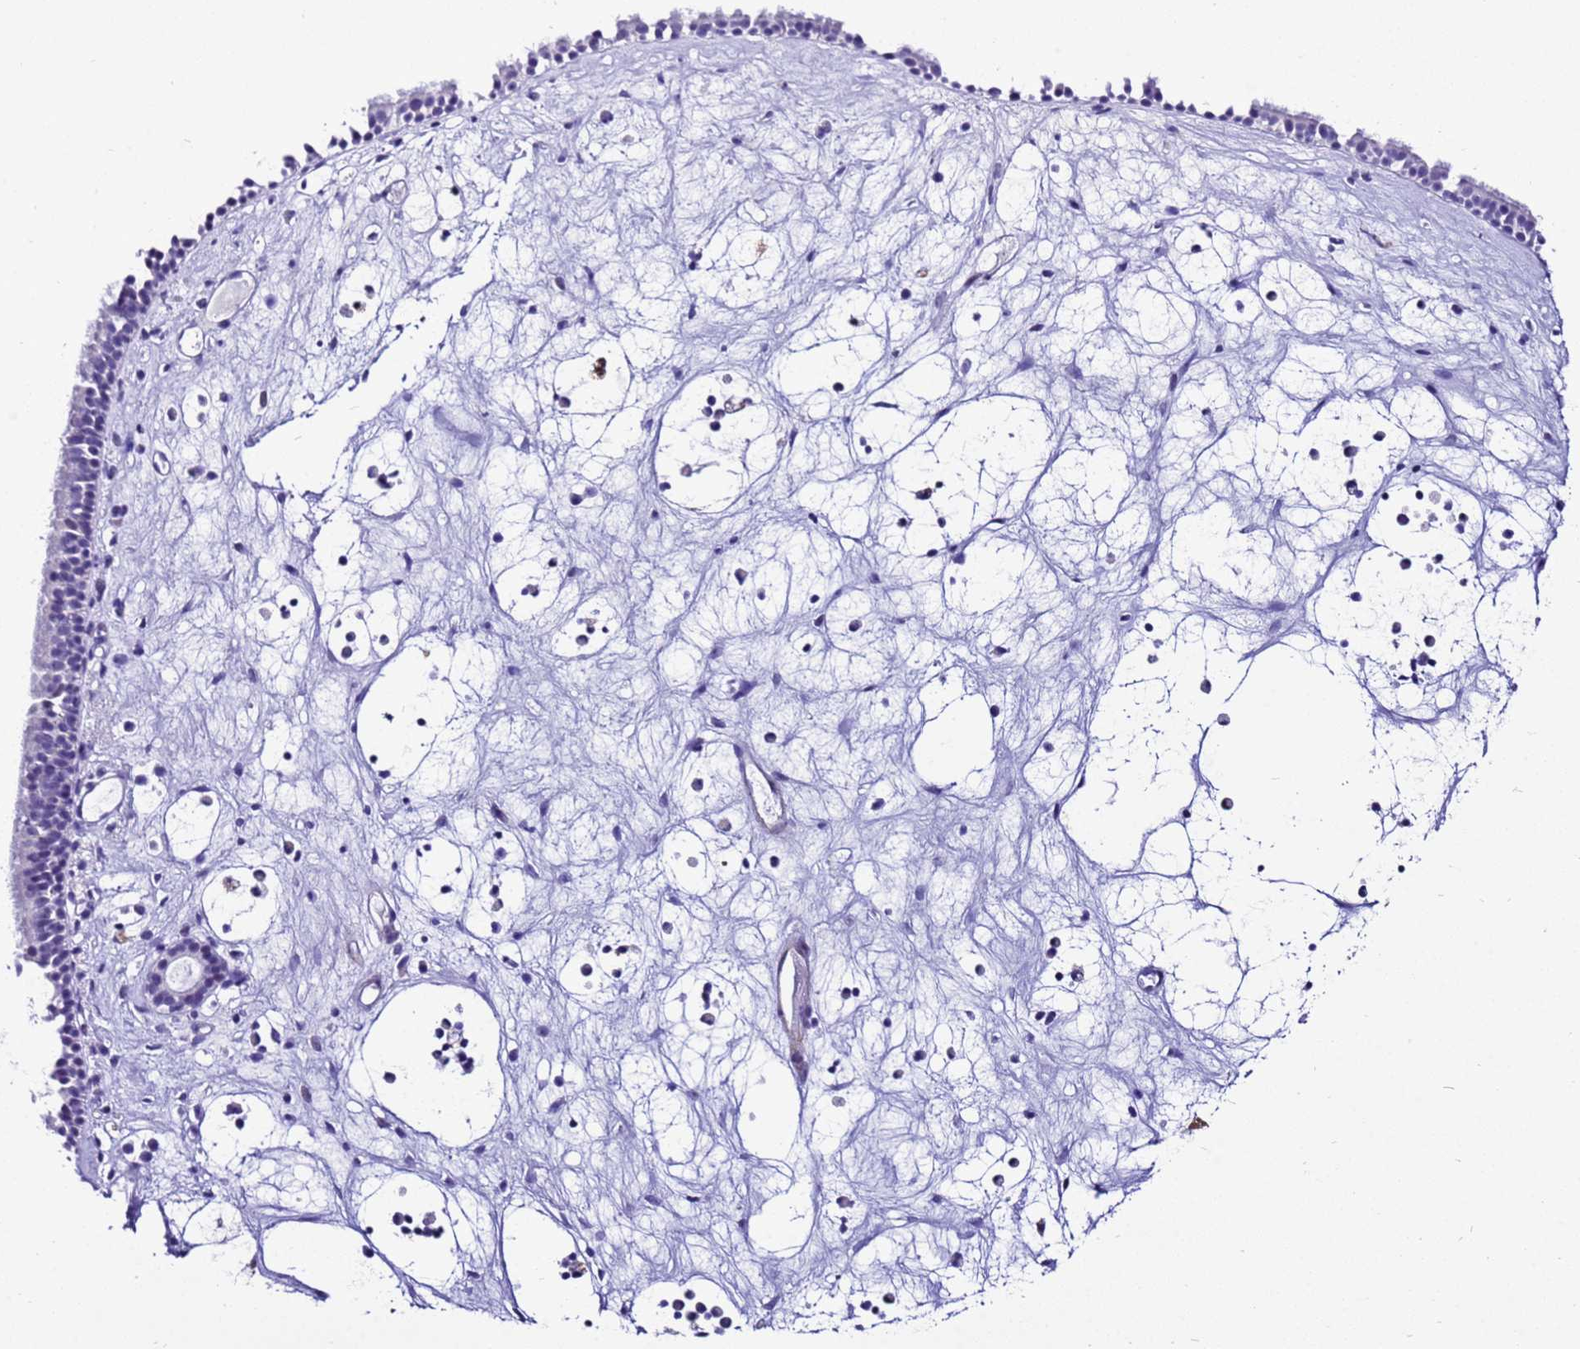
{"staining": {"intensity": "negative", "quantity": "none", "location": "none"}, "tissue": "nasopharynx", "cell_type": "Respiratory epithelial cells", "image_type": "normal", "snomed": [{"axis": "morphology", "description": "Normal tissue, NOS"}, {"axis": "morphology", "description": "Inflammation, NOS"}, {"axis": "morphology", "description": "Malignant melanoma, Metastatic site"}, {"axis": "topography", "description": "Nasopharynx"}], "caption": "The immunohistochemistry (IHC) micrograph has no significant positivity in respiratory epithelial cells of nasopharynx.", "gene": "ZNF417", "patient": {"sex": "male", "age": 70}}